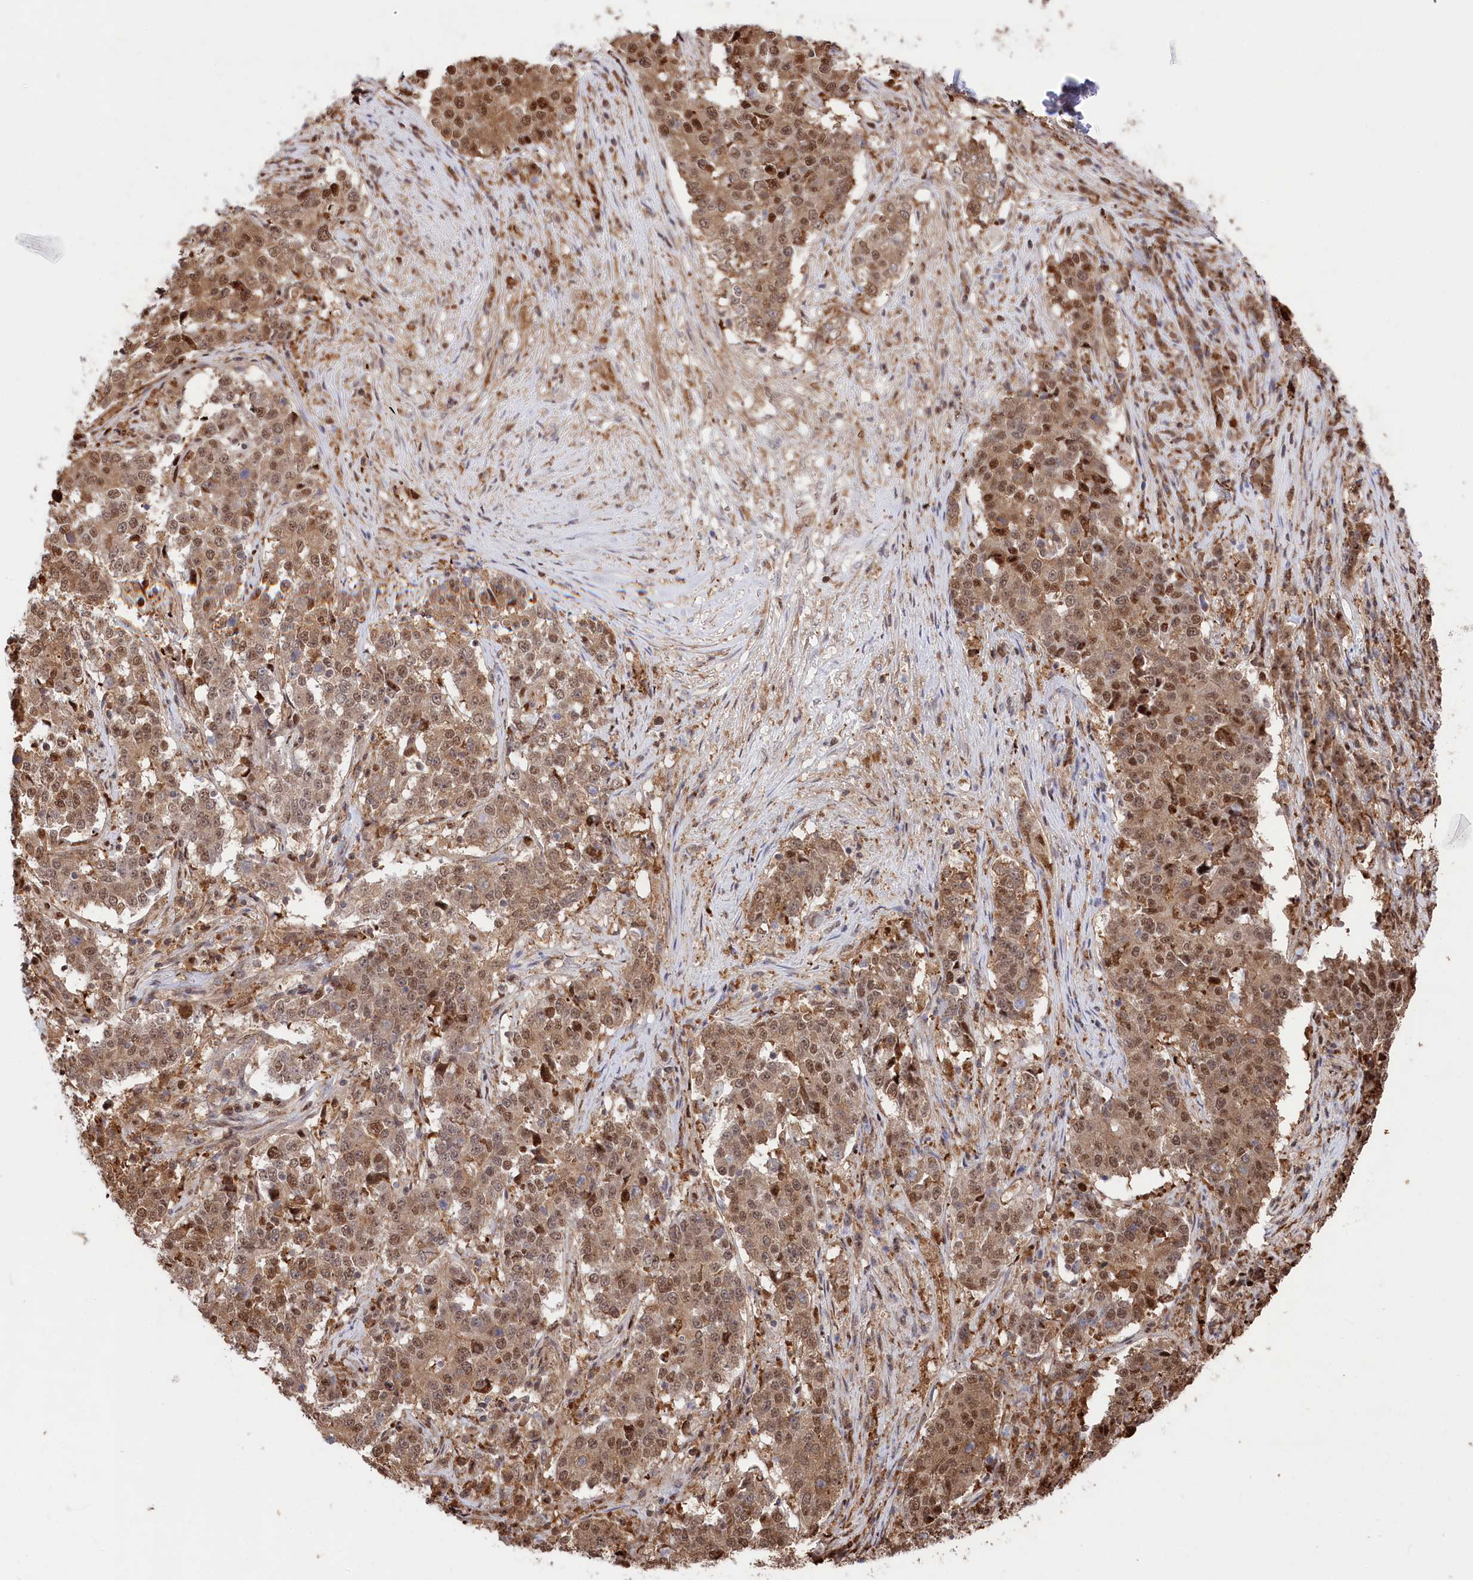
{"staining": {"intensity": "moderate", "quantity": ">75%", "location": "cytoplasmic/membranous,nuclear"}, "tissue": "stomach cancer", "cell_type": "Tumor cells", "image_type": "cancer", "snomed": [{"axis": "morphology", "description": "Adenocarcinoma, NOS"}, {"axis": "topography", "description": "Stomach"}], "caption": "Tumor cells exhibit medium levels of moderate cytoplasmic/membranous and nuclear staining in approximately >75% of cells in human stomach cancer (adenocarcinoma).", "gene": "PSMA1", "patient": {"sex": "male", "age": 59}}